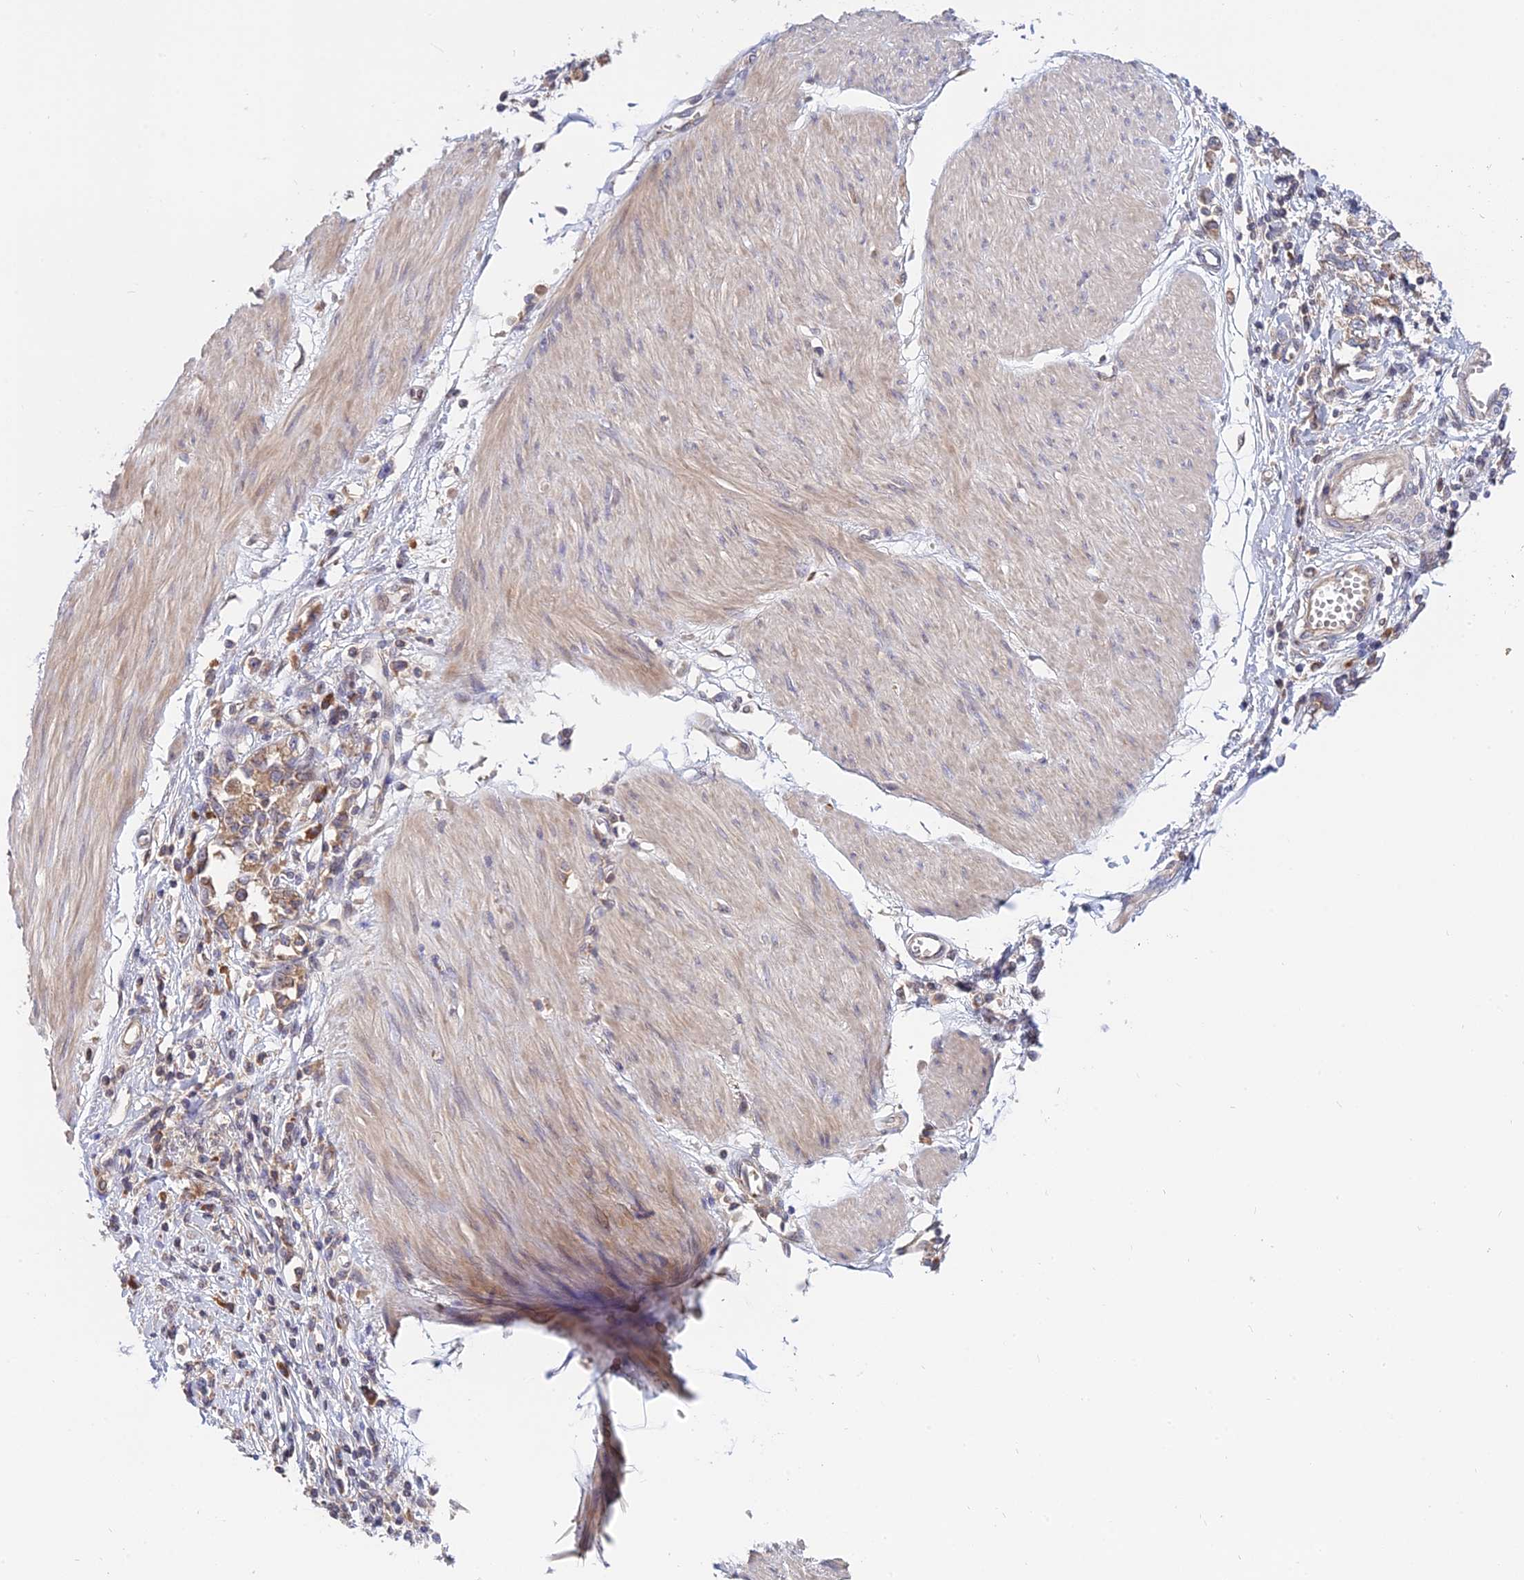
{"staining": {"intensity": "weak", "quantity": ">75%", "location": "cytoplasmic/membranous"}, "tissue": "stomach cancer", "cell_type": "Tumor cells", "image_type": "cancer", "snomed": [{"axis": "morphology", "description": "Adenocarcinoma, NOS"}, {"axis": "topography", "description": "Stomach"}], "caption": "Protein staining exhibits weak cytoplasmic/membranous expression in about >75% of tumor cells in adenocarcinoma (stomach).", "gene": "IL21R", "patient": {"sex": "female", "age": 76}}